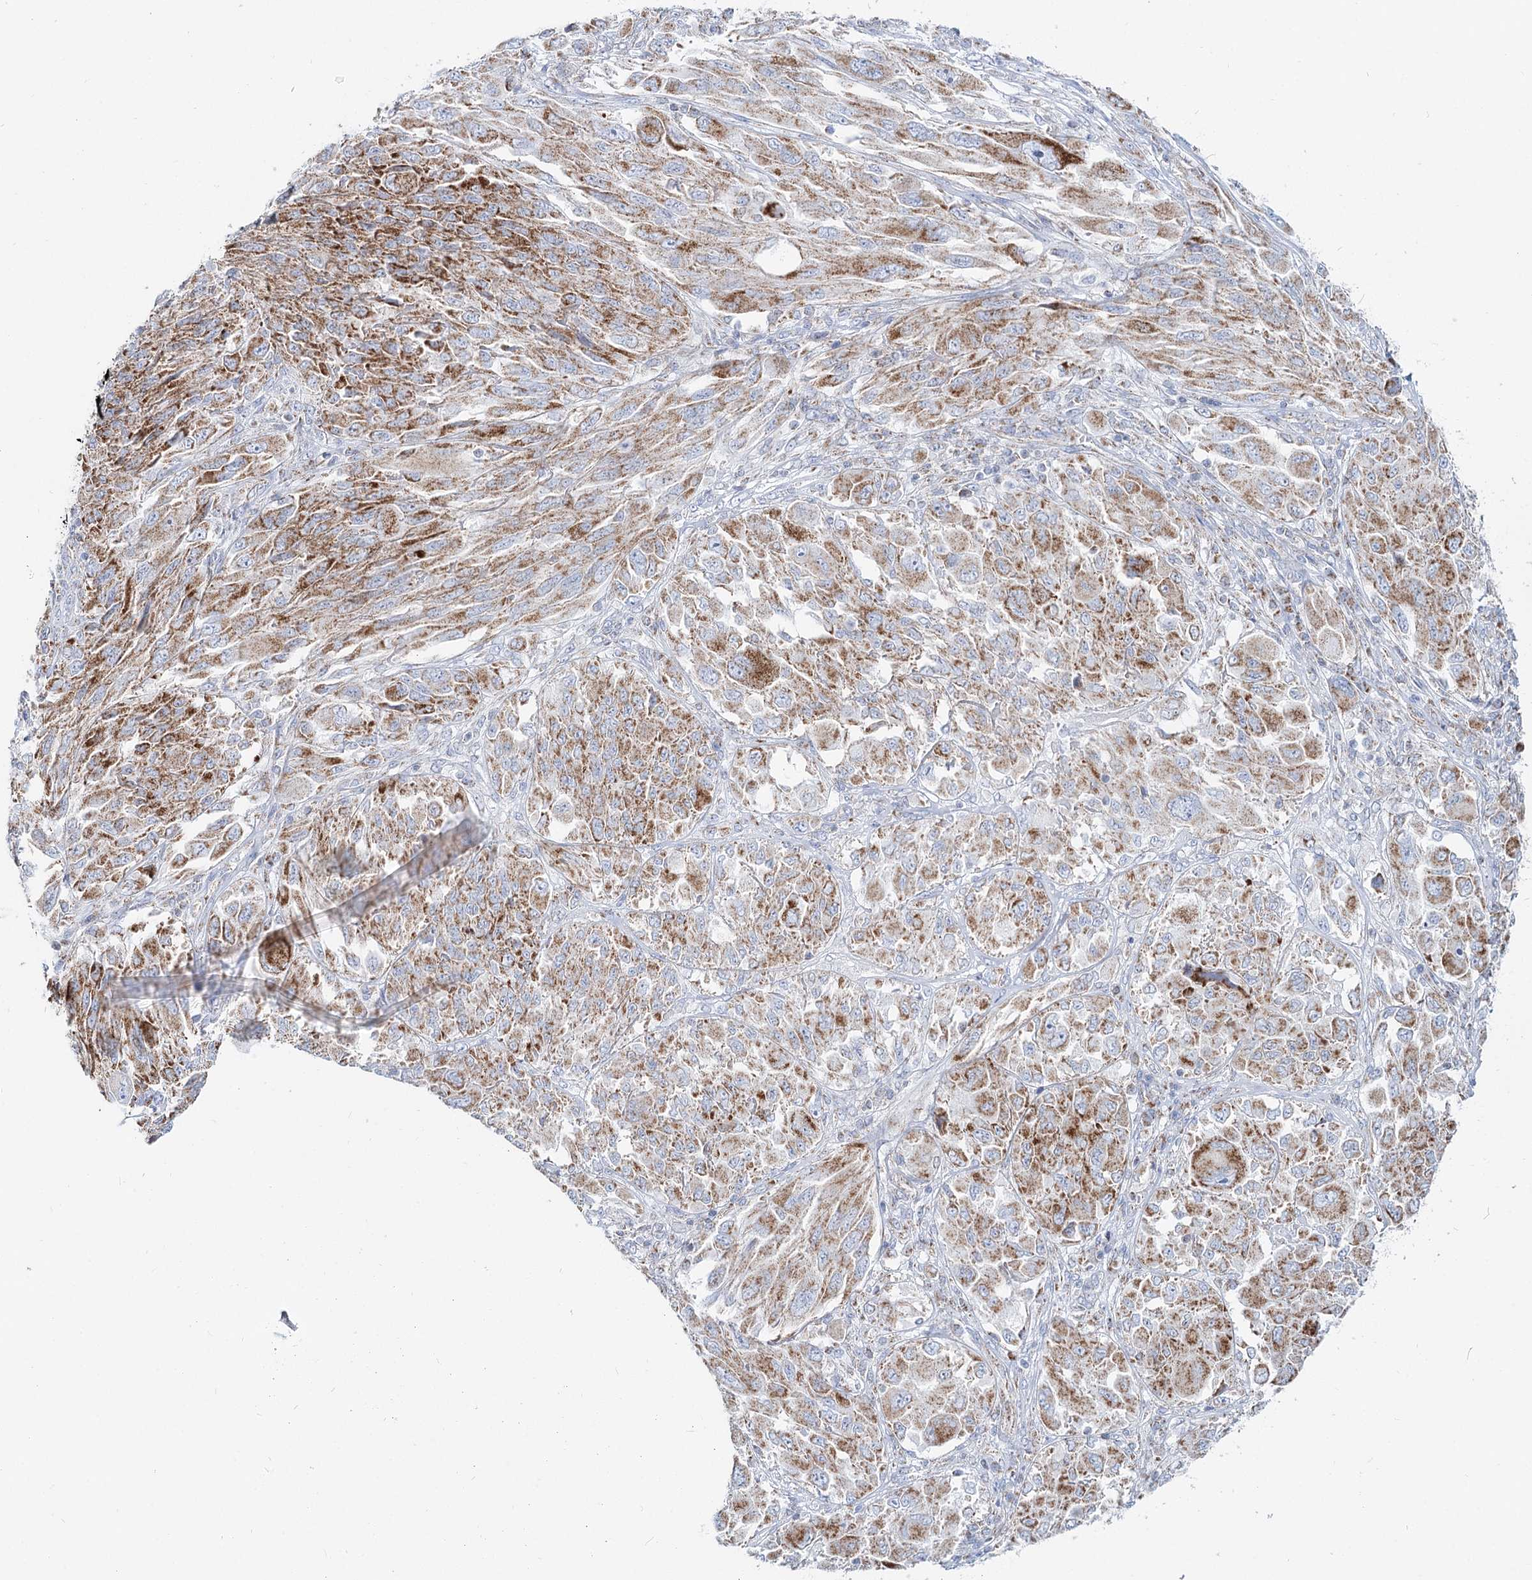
{"staining": {"intensity": "moderate", "quantity": ">75%", "location": "cytoplasmic/membranous"}, "tissue": "melanoma", "cell_type": "Tumor cells", "image_type": "cancer", "snomed": [{"axis": "morphology", "description": "Malignant melanoma, NOS"}, {"axis": "topography", "description": "Skin"}], "caption": "DAB immunohistochemical staining of human melanoma reveals moderate cytoplasmic/membranous protein staining in approximately >75% of tumor cells.", "gene": "MCCC2", "patient": {"sex": "female", "age": 91}}